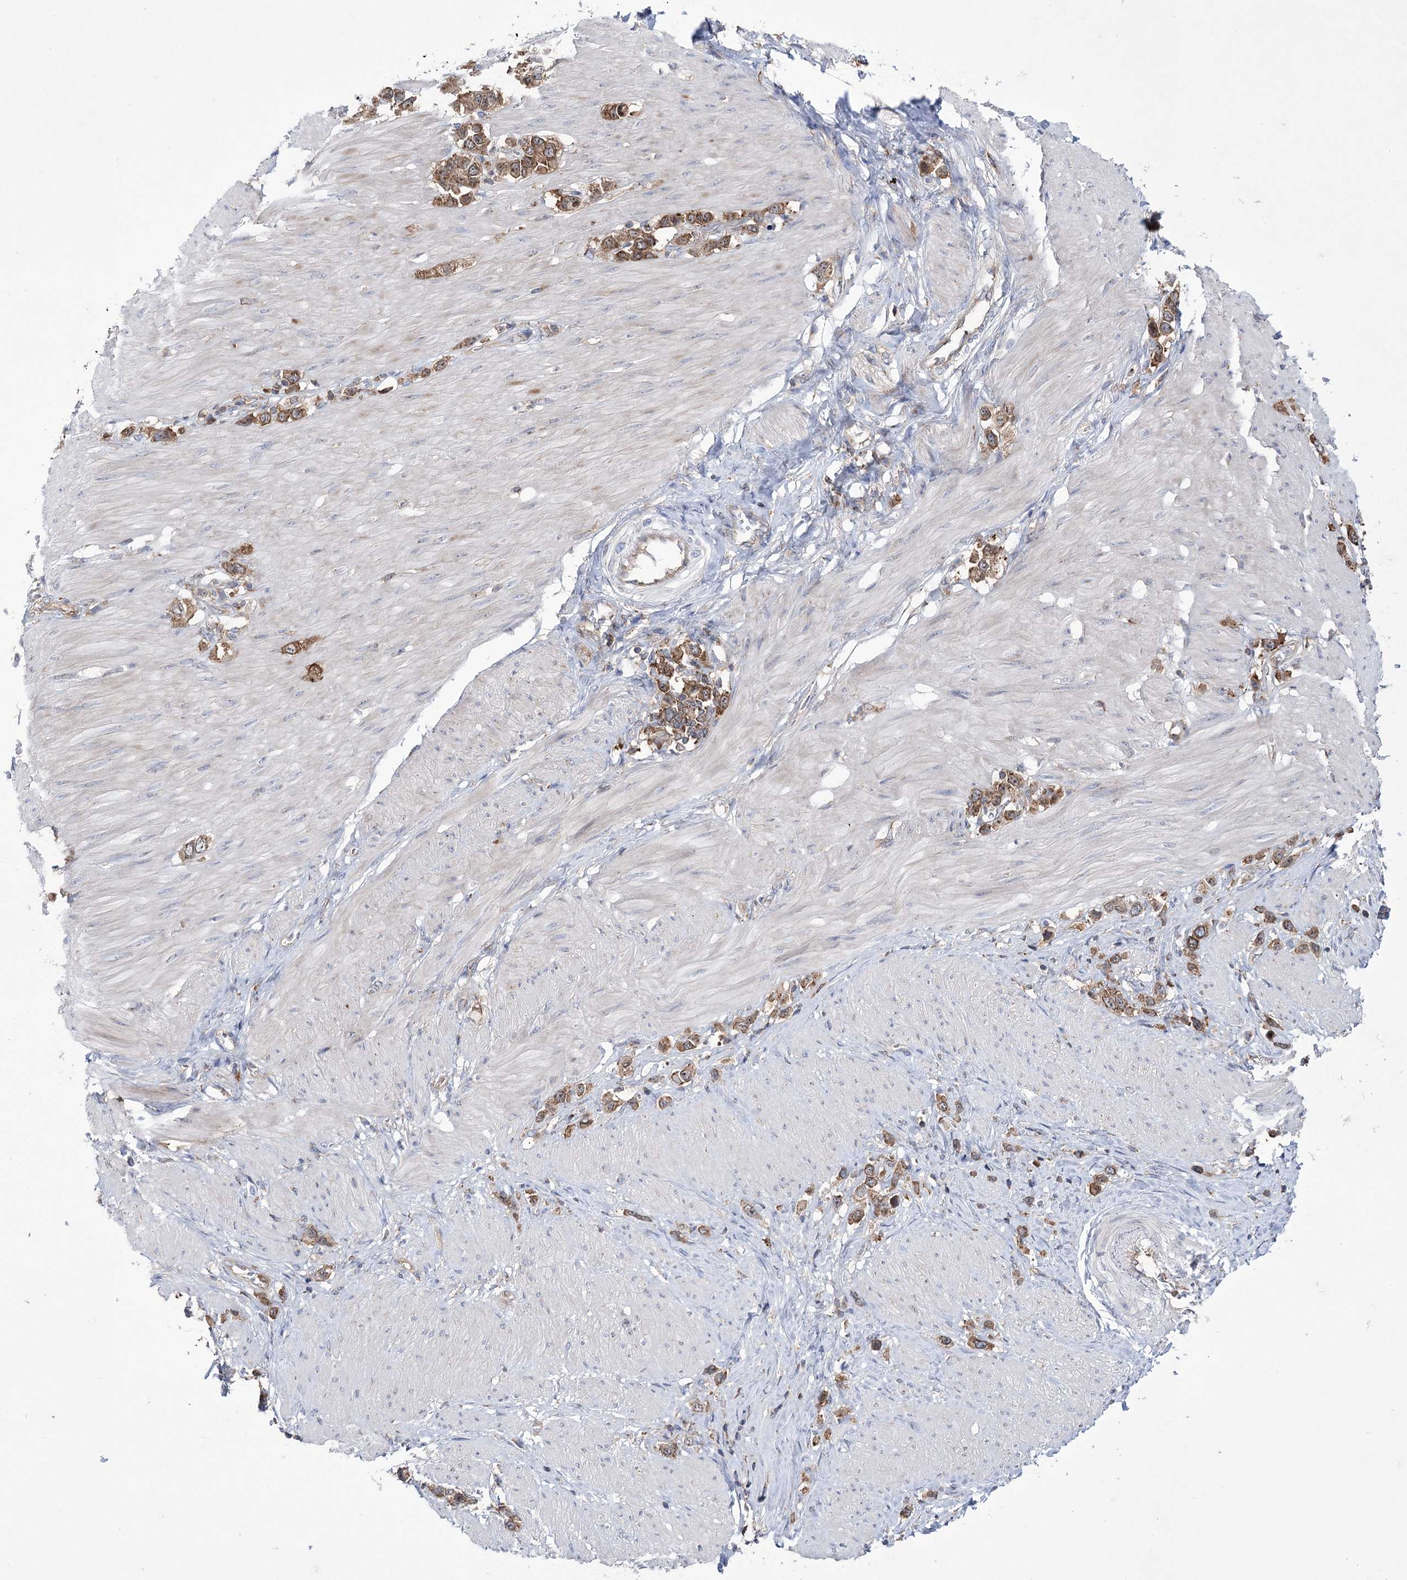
{"staining": {"intensity": "moderate", "quantity": ">75%", "location": "cytoplasmic/membranous"}, "tissue": "stomach cancer", "cell_type": "Tumor cells", "image_type": "cancer", "snomed": [{"axis": "morphology", "description": "Normal tissue, NOS"}, {"axis": "morphology", "description": "Adenocarcinoma, NOS"}, {"axis": "topography", "description": "Stomach, upper"}, {"axis": "topography", "description": "Stomach"}], "caption": "Stomach cancer was stained to show a protein in brown. There is medium levels of moderate cytoplasmic/membranous expression in about >75% of tumor cells.", "gene": "ZNF622", "patient": {"sex": "female", "age": 65}}